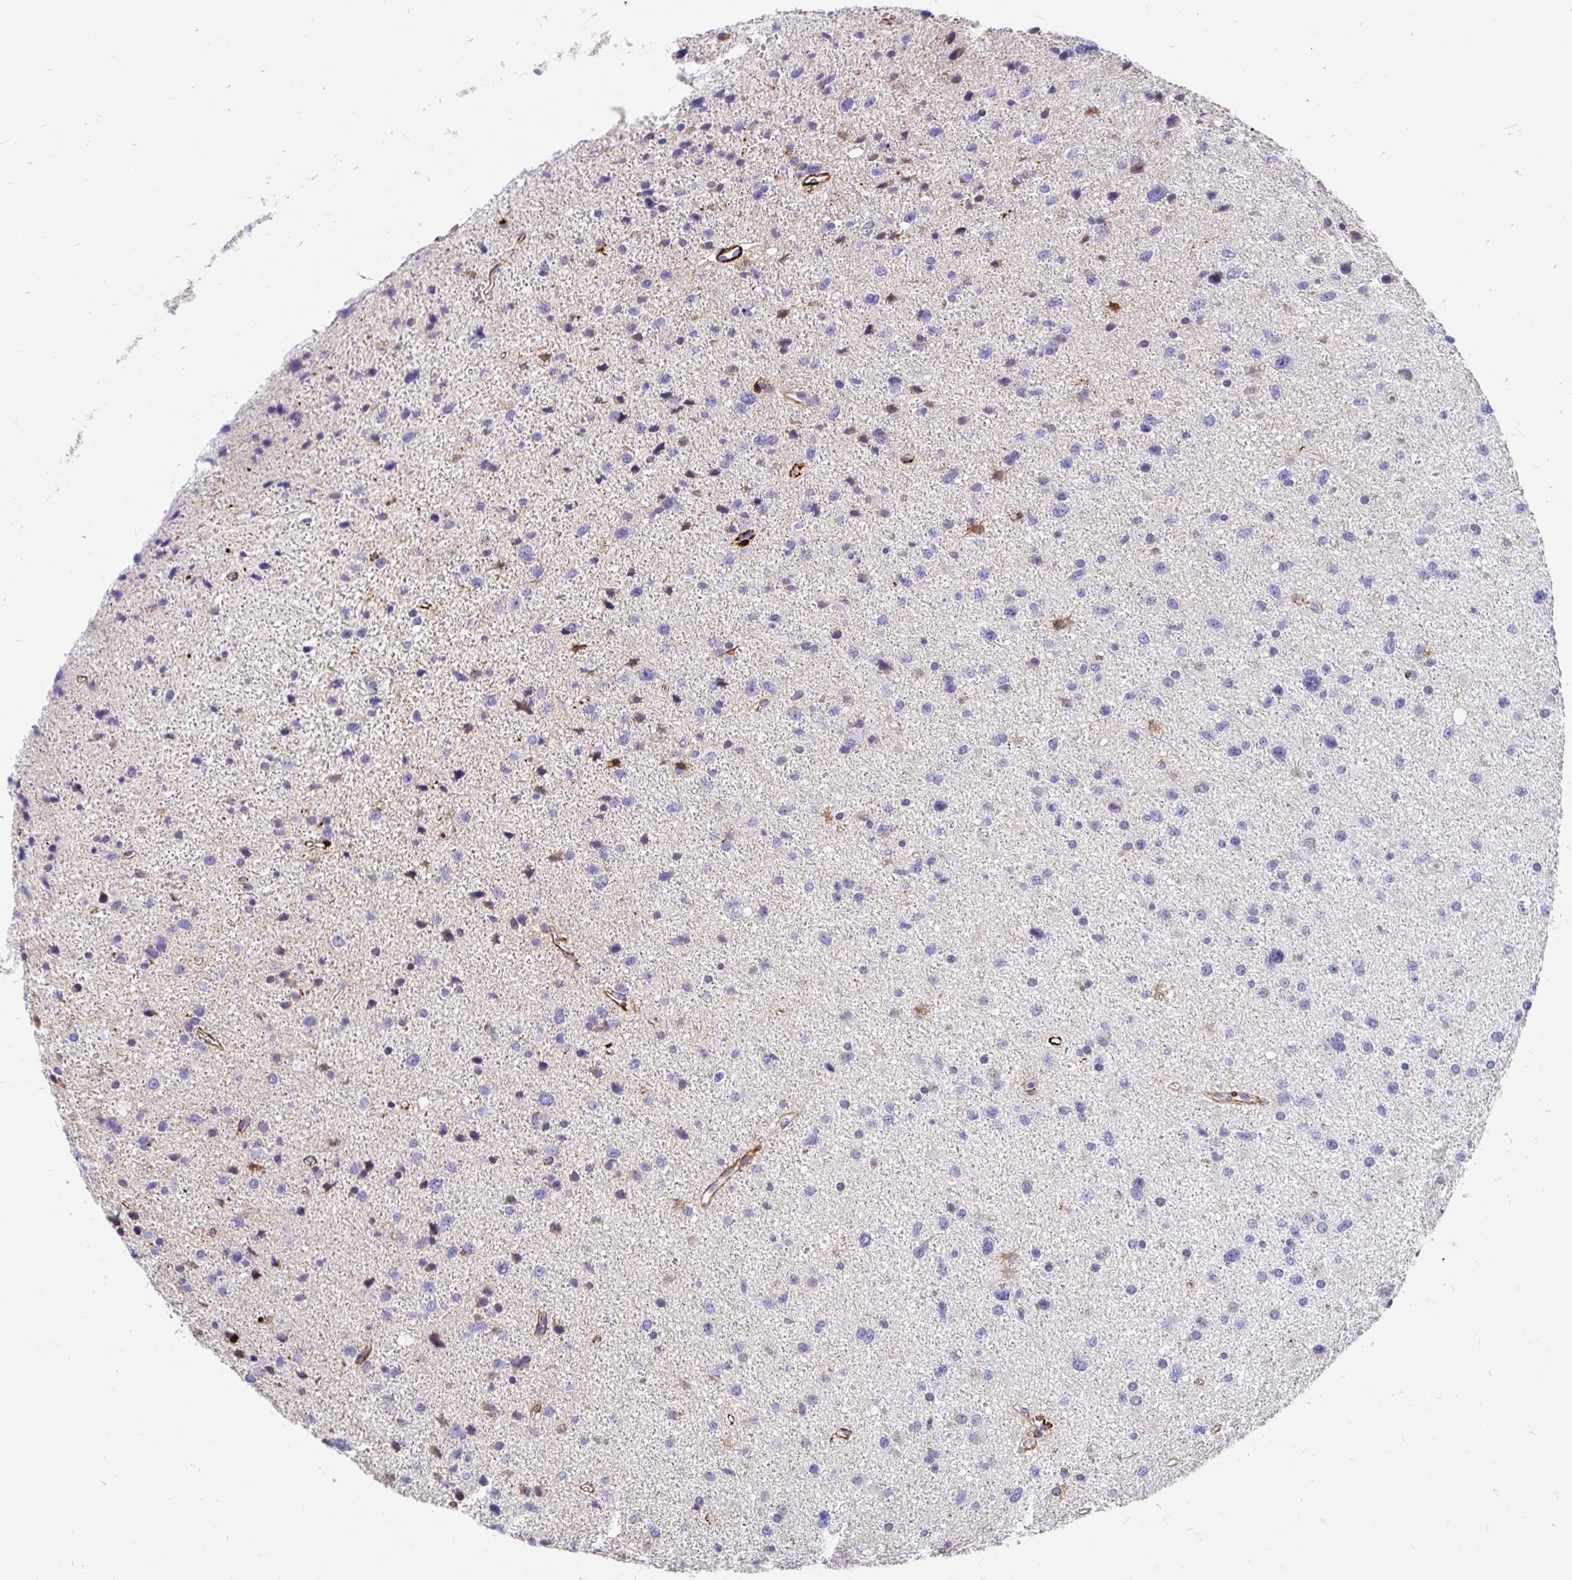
{"staining": {"intensity": "negative", "quantity": "none", "location": "none"}, "tissue": "glioma", "cell_type": "Tumor cells", "image_type": "cancer", "snomed": [{"axis": "morphology", "description": "Glioma, malignant, Low grade"}, {"axis": "topography", "description": "Brain"}], "caption": "Human malignant glioma (low-grade) stained for a protein using immunohistochemistry (IHC) shows no staining in tumor cells.", "gene": "CDKL1", "patient": {"sex": "female", "age": 55}}